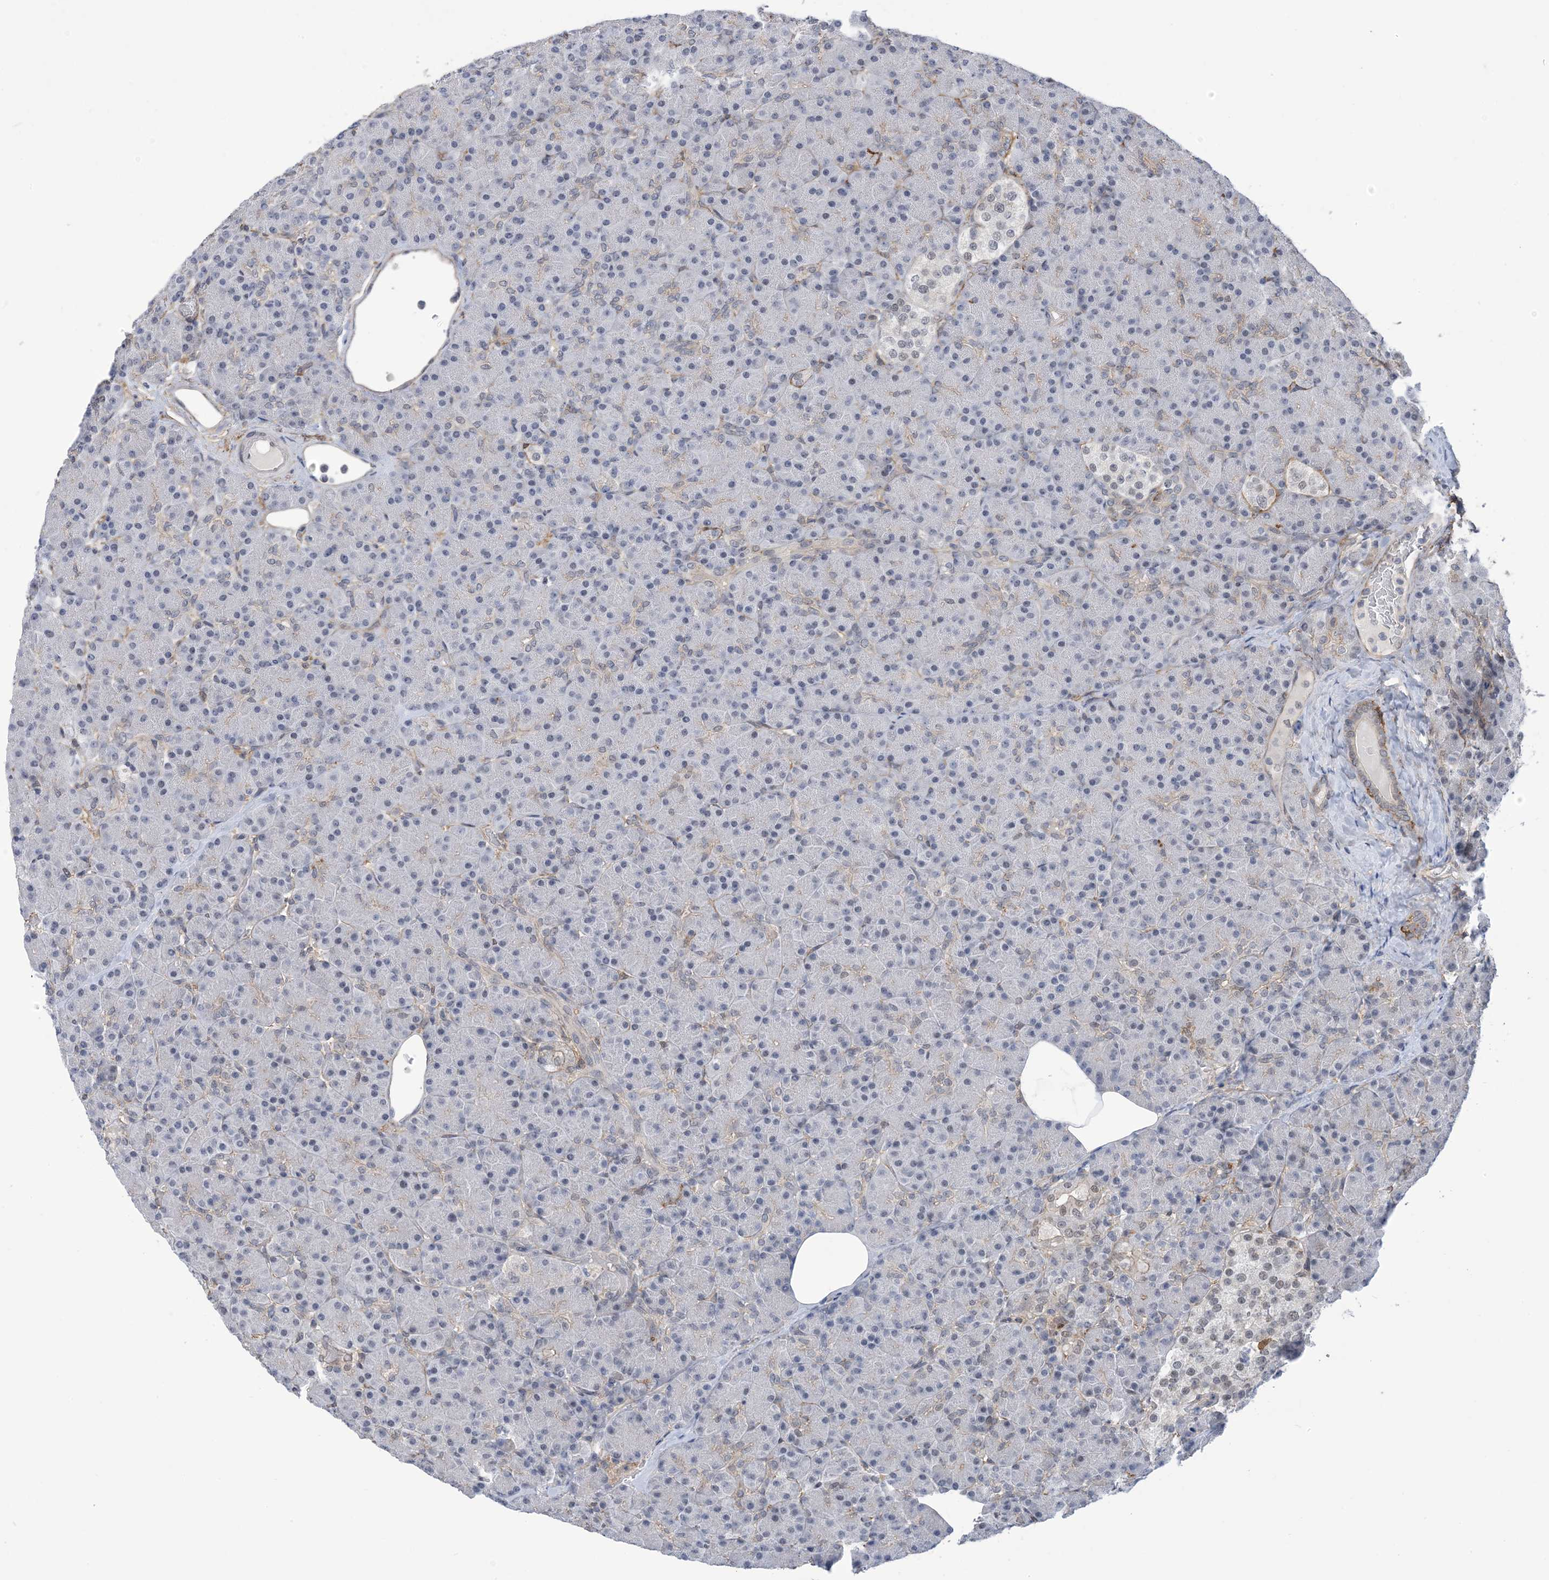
{"staining": {"intensity": "weak", "quantity": "<25%", "location": "nuclear"}, "tissue": "pancreas", "cell_type": "Exocrine glandular cells", "image_type": "normal", "snomed": [{"axis": "morphology", "description": "Normal tissue, NOS"}, {"axis": "topography", "description": "Pancreas"}], "caption": "A histopathology image of pancreas stained for a protein displays no brown staining in exocrine glandular cells.", "gene": "ZNF8", "patient": {"sex": "female", "age": 43}}